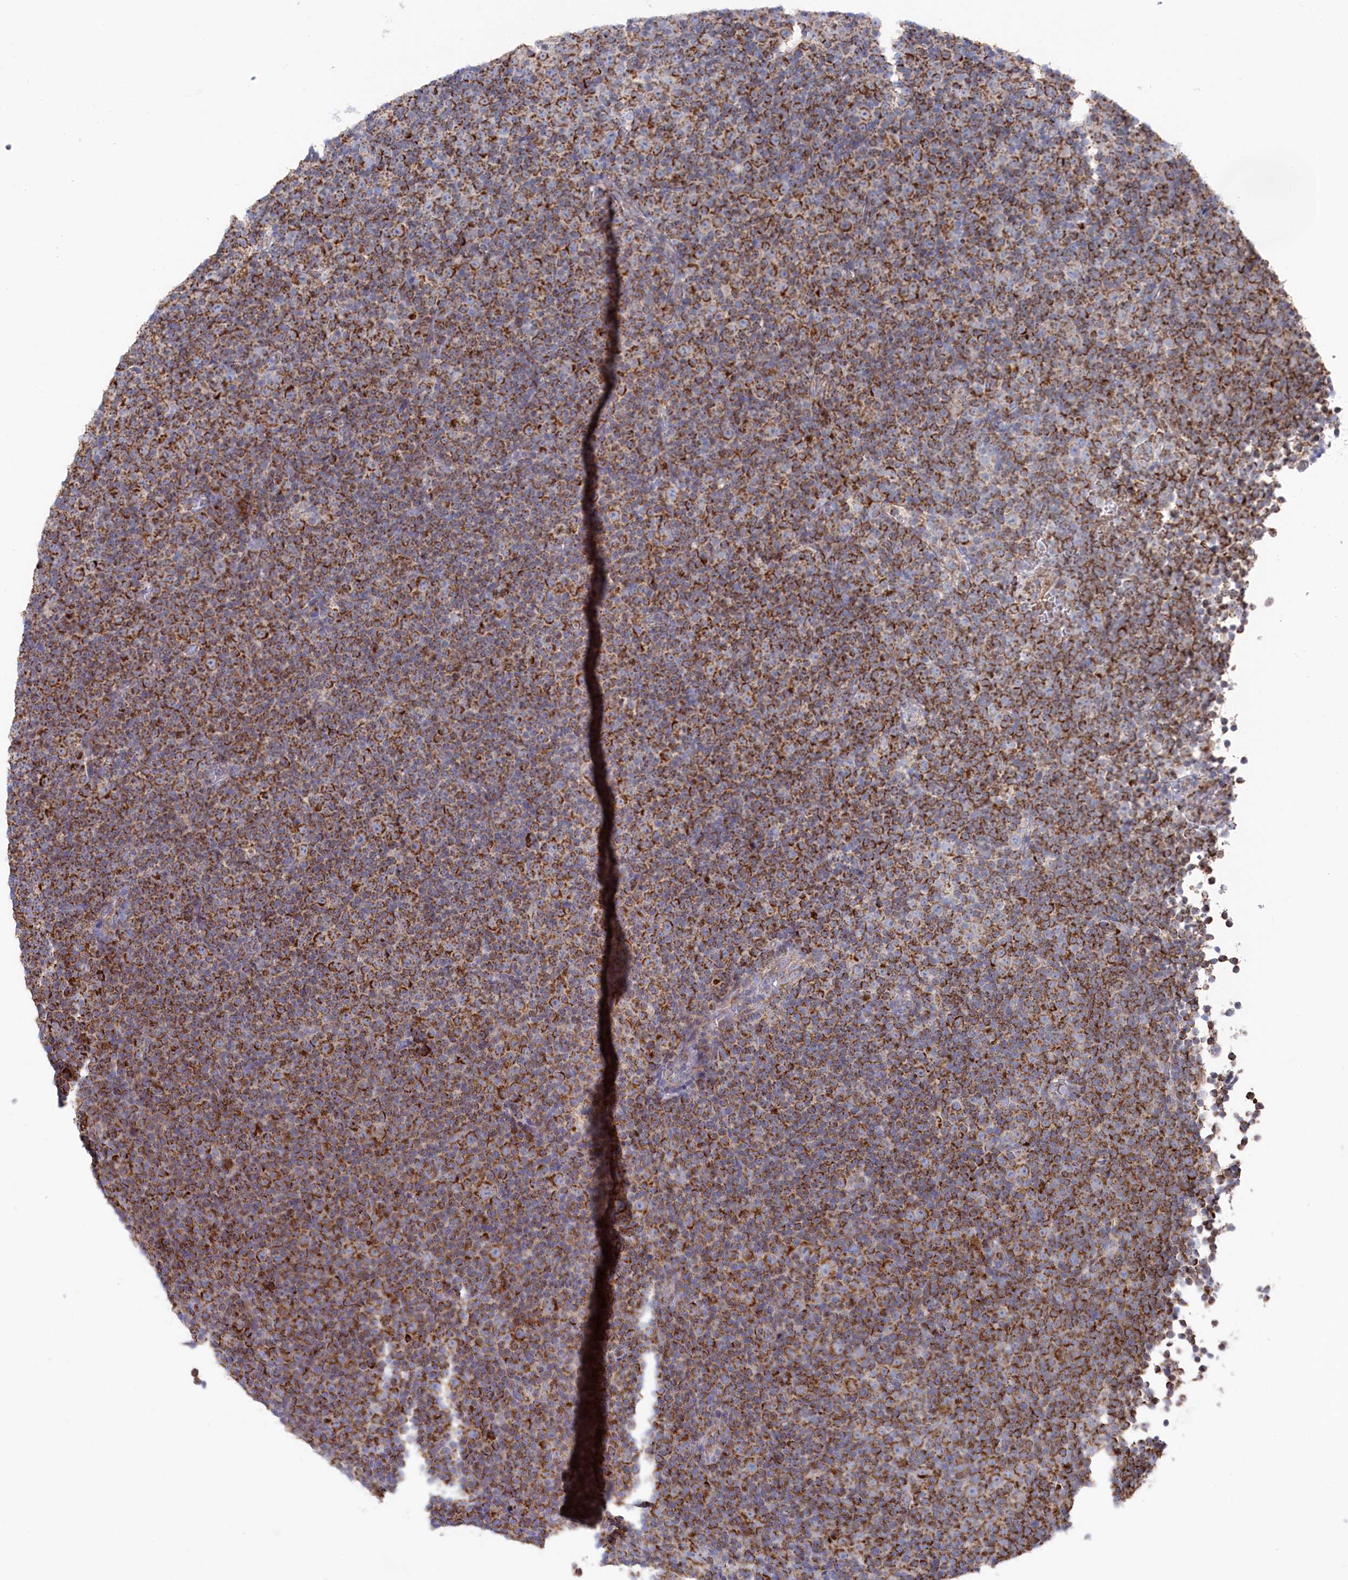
{"staining": {"intensity": "strong", "quantity": ">75%", "location": "cytoplasmic/membranous"}, "tissue": "lymphoma", "cell_type": "Tumor cells", "image_type": "cancer", "snomed": [{"axis": "morphology", "description": "Malignant lymphoma, non-Hodgkin's type, Low grade"}, {"axis": "topography", "description": "Lymph node"}], "caption": "A brown stain labels strong cytoplasmic/membranous staining of a protein in human malignant lymphoma, non-Hodgkin's type (low-grade) tumor cells.", "gene": "GLS2", "patient": {"sex": "female", "age": 67}}